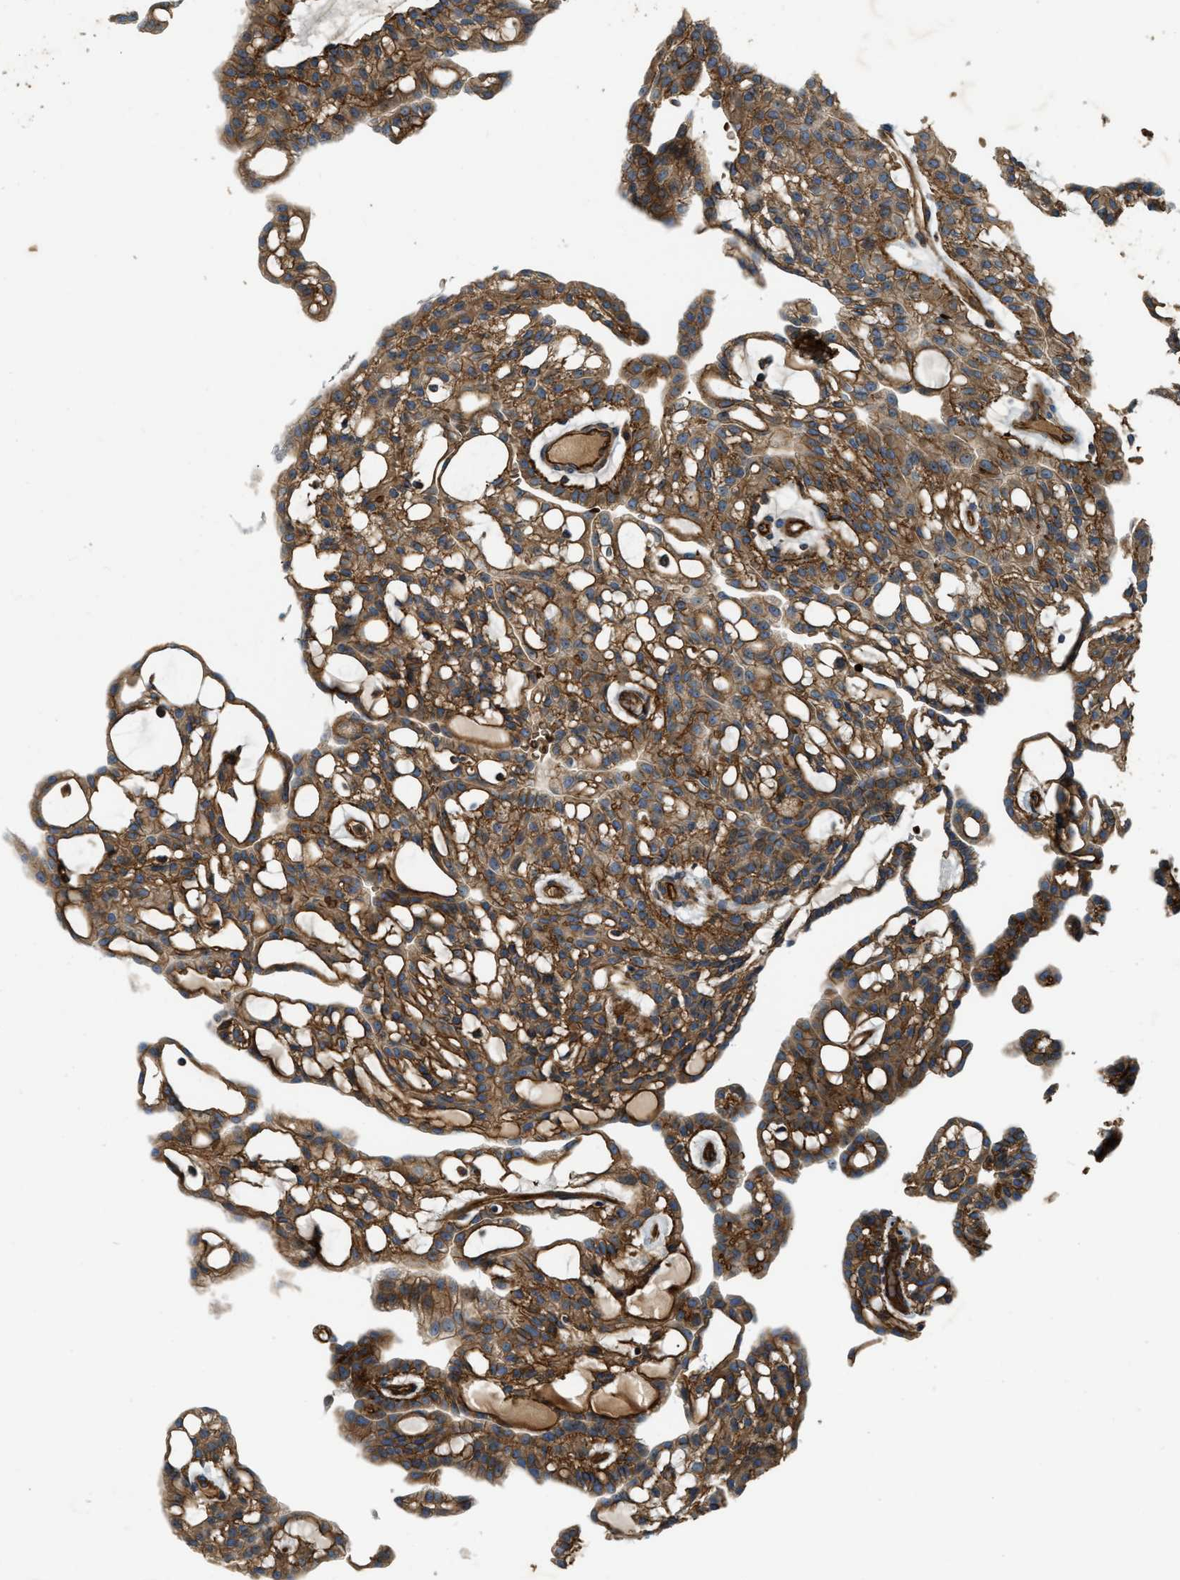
{"staining": {"intensity": "moderate", "quantity": ">75%", "location": "cytoplasmic/membranous"}, "tissue": "renal cancer", "cell_type": "Tumor cells", "image_type": "cancer", "snomed": [{"axis": "morphology", "description": "Adenocarcinoma, NOS"}, {"axis": "topography", "description": "Kidney"}], "caption": "Immunohistochemical staining of renal adenocarcinoma reveals moderate cytoplasmic/membranous protein positivity in about >75% of tumor cells. The staining is performed using DAB brown chromogen to label protein expression. The nuclei are counter-stained blue using hematoxylin.", "gene": "ERC1", "patient": {"sex": "male", "age": 63}}